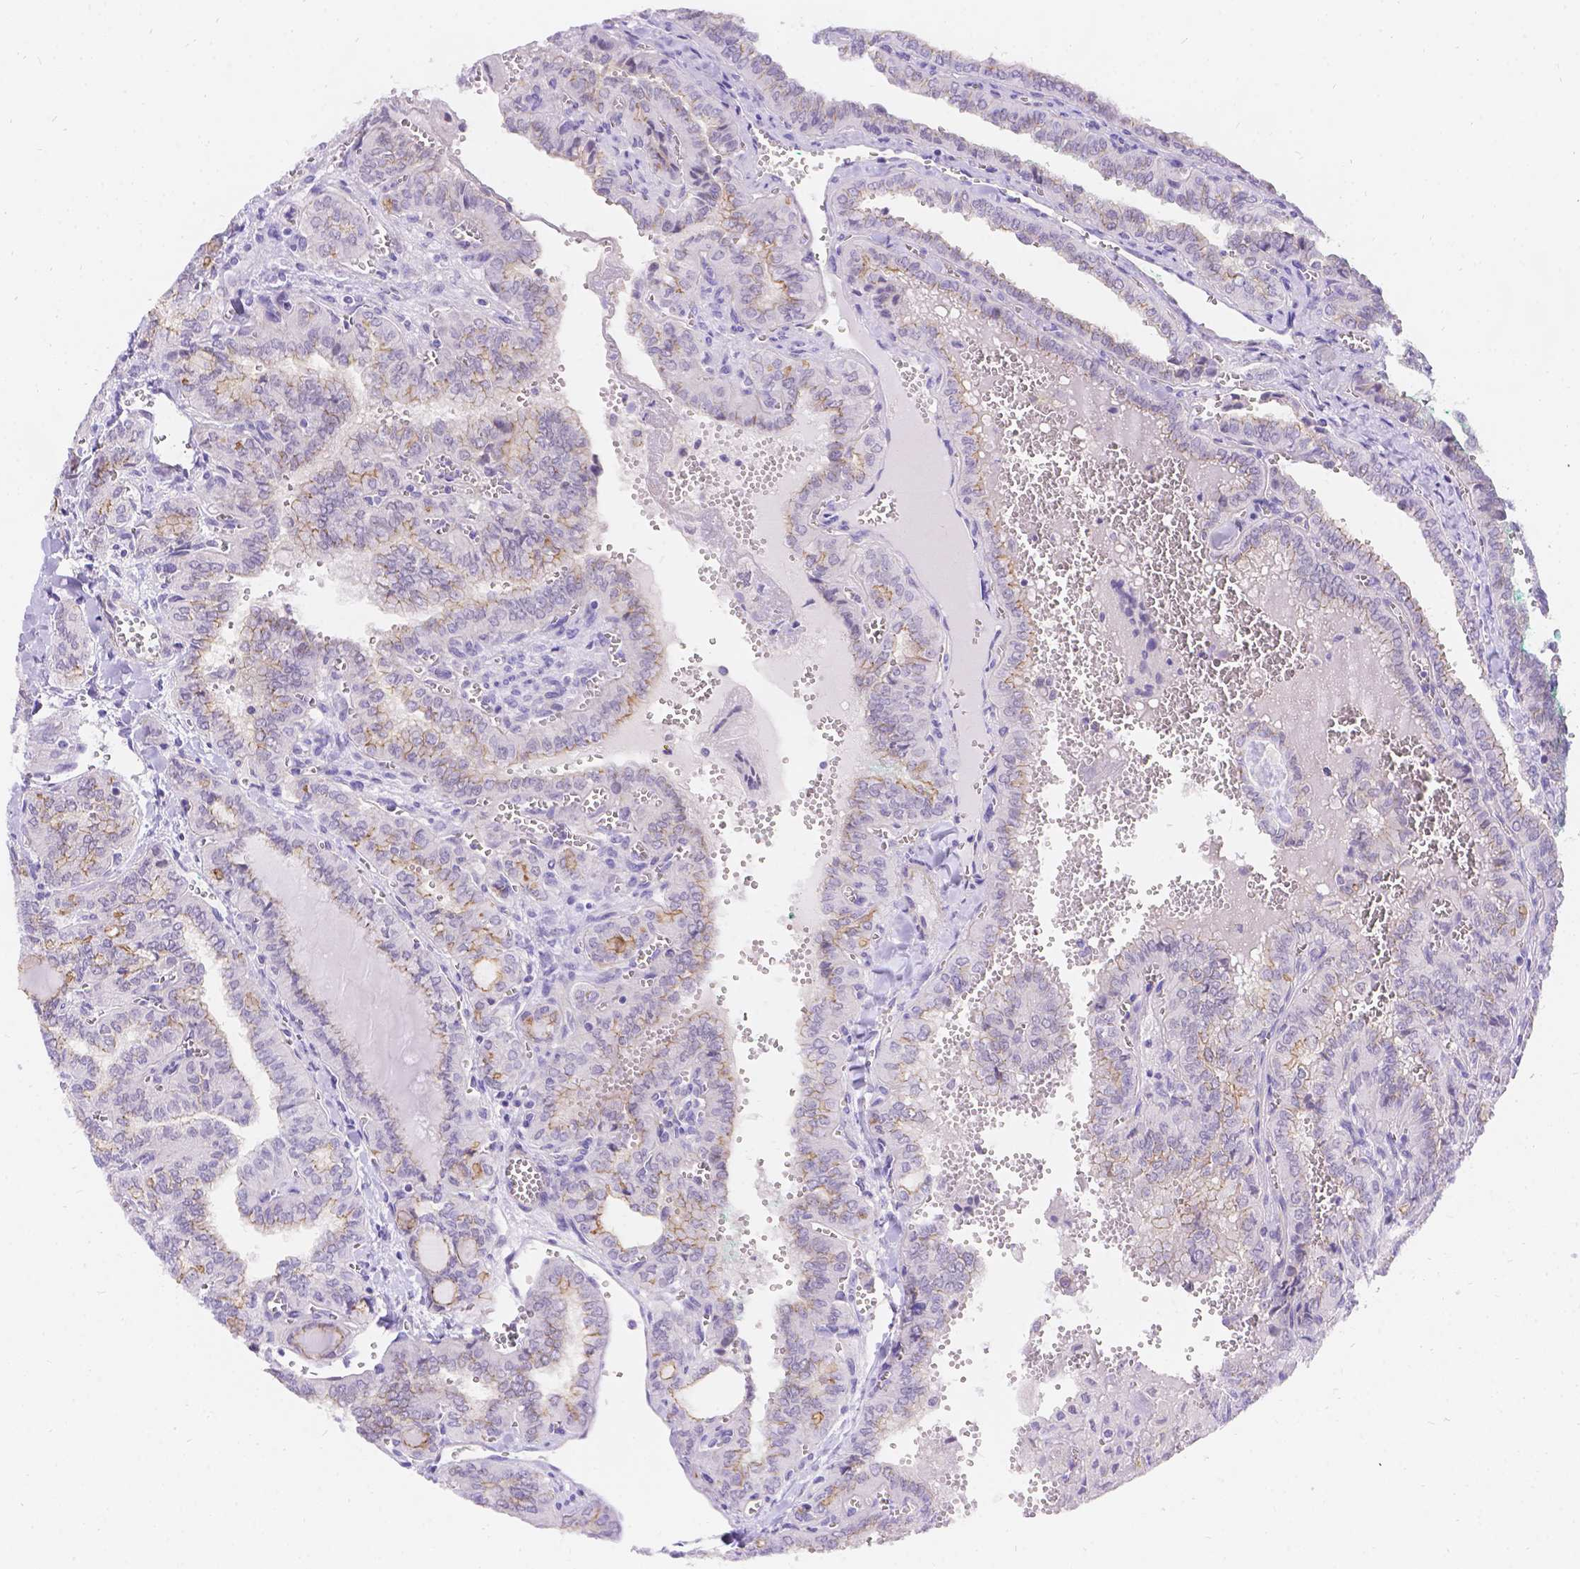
{"staining": {"intensity": "weak", "quantity": "<25%", "location": "cytoplasmic/membranous"}, "tissue": "thyroid cancer", "cell_type": "Tumor cells", "image_type": "cancer", "snomed": [{"axis": "morphology", "description": "Papillary adenocarcinoma, NOS"}, {"axis": "topography", "description": "Thyroid gland"}], "caption": "Human thyroid cancer (papillary adenocarcinoma) stained for a protein using immunohistochemistry shows no staining in tumor cells.", "gene": "PALS1", "patient": {"sex": "female", "age": 41}}